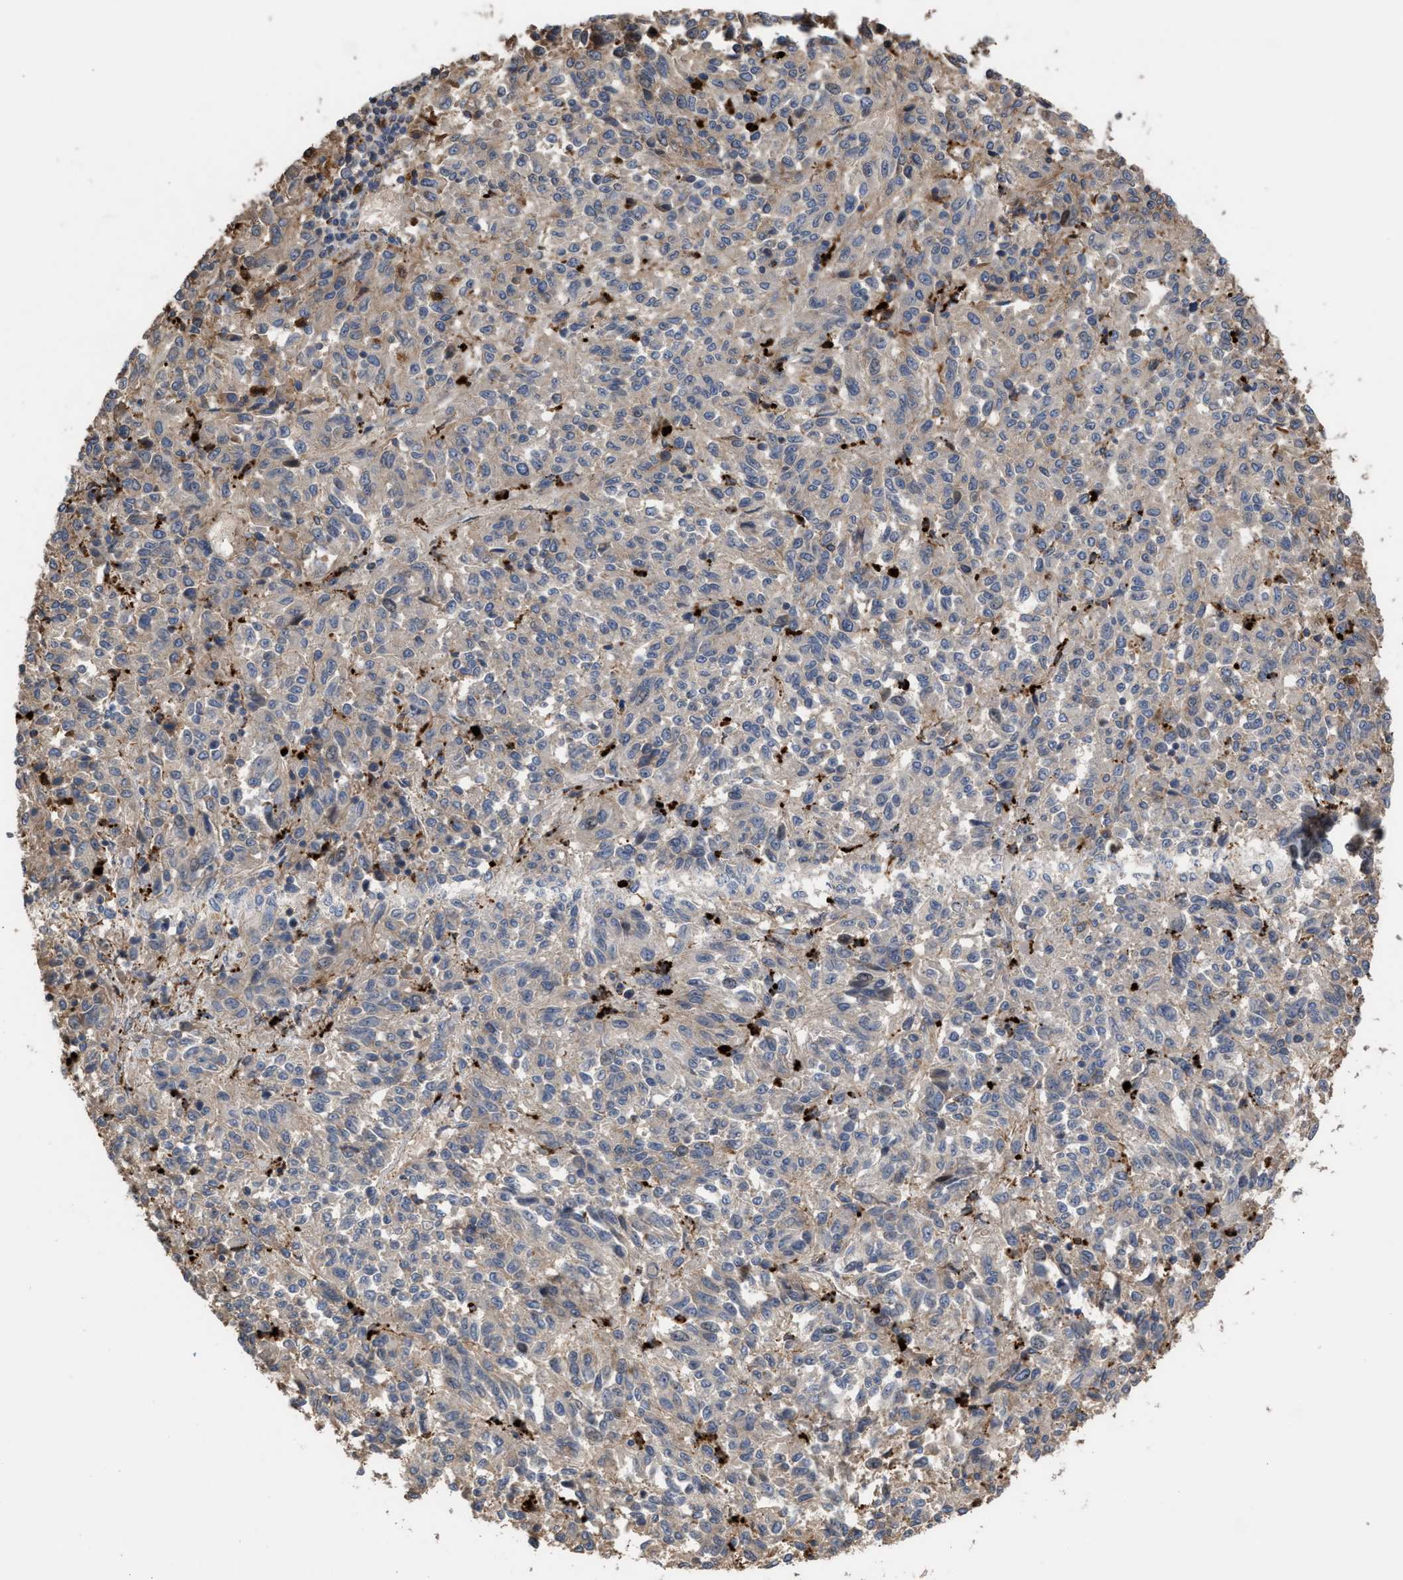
{"staining": {"intensity": "weak", "quantity": "<25%", "location": "cytoplasmic/membranous"}, "tissue": "melanoma", "cell_type": "Tumor cells", "image_type": "cancer", "snomed": [{"axis": "morphology", "description": "Malignant melanoma, Metastatic site"}, {"axis": "topography", "description": "Lung"}], "caption": "An IHC photomicrograph of malignant melanoma (metastatic site) is shown. There is no staining in tumor cells of malignant melanoma (metastatic site). (Immunohistochemistry, brightfield microscopy, high magnification).", "gene": "ELMO3", "patient": {"sex": "male", "age": 64}}